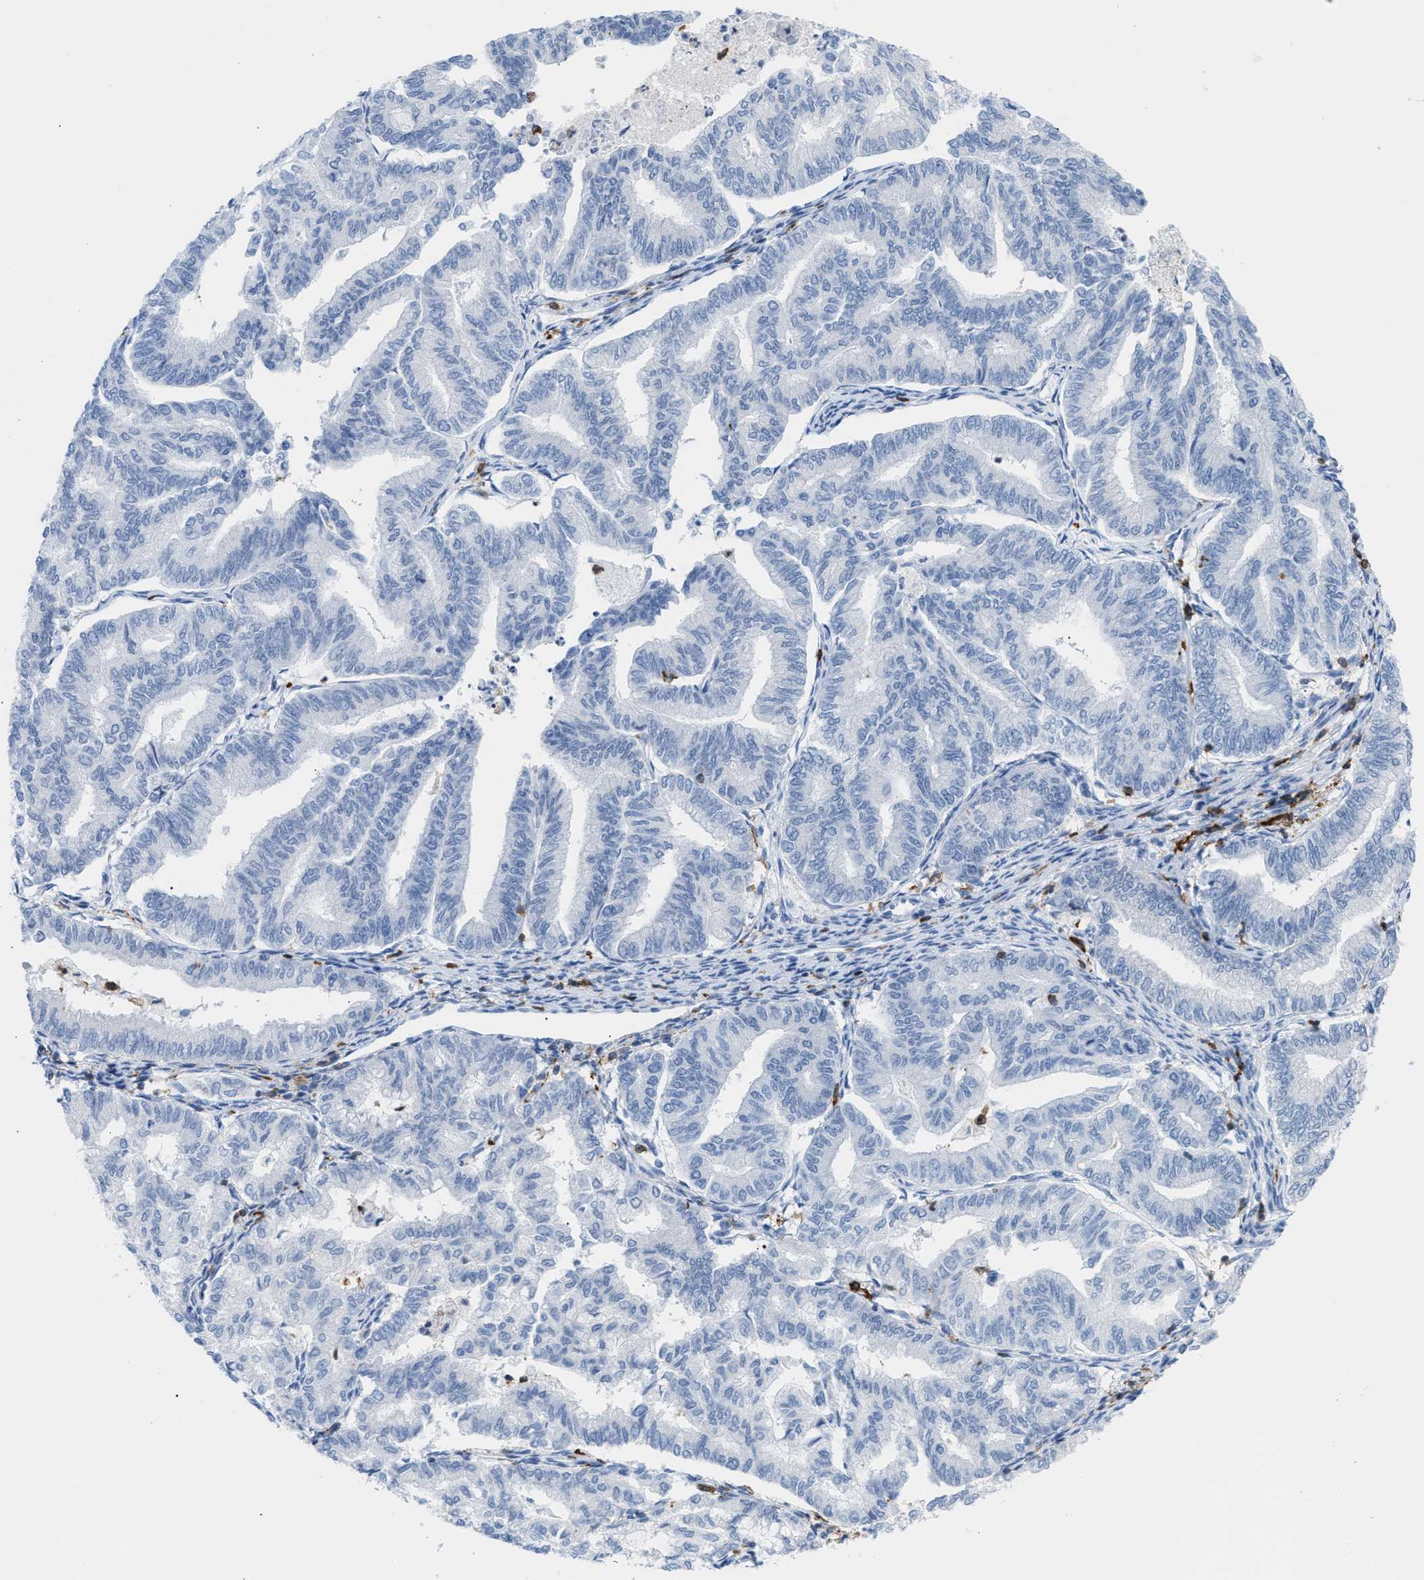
{"staining": {"intensity": "negative", "quantity": "none", "location": "none"}, "tissue": "endometrial cancer", "cell_type": "Tumor cells", "image_type": "cancer", "snomed": [{"axis": "morphology", "description": "Adenocarcinoma, NOS"}, {"axis": "topography", "description": "Endometrium"}], "caption": "IHC of endometrial cancer (adenocarcinoma) reveals no expression in tumor cells.", "gene": "LCP1", "patient": {"sex": "female", "age": 79}}